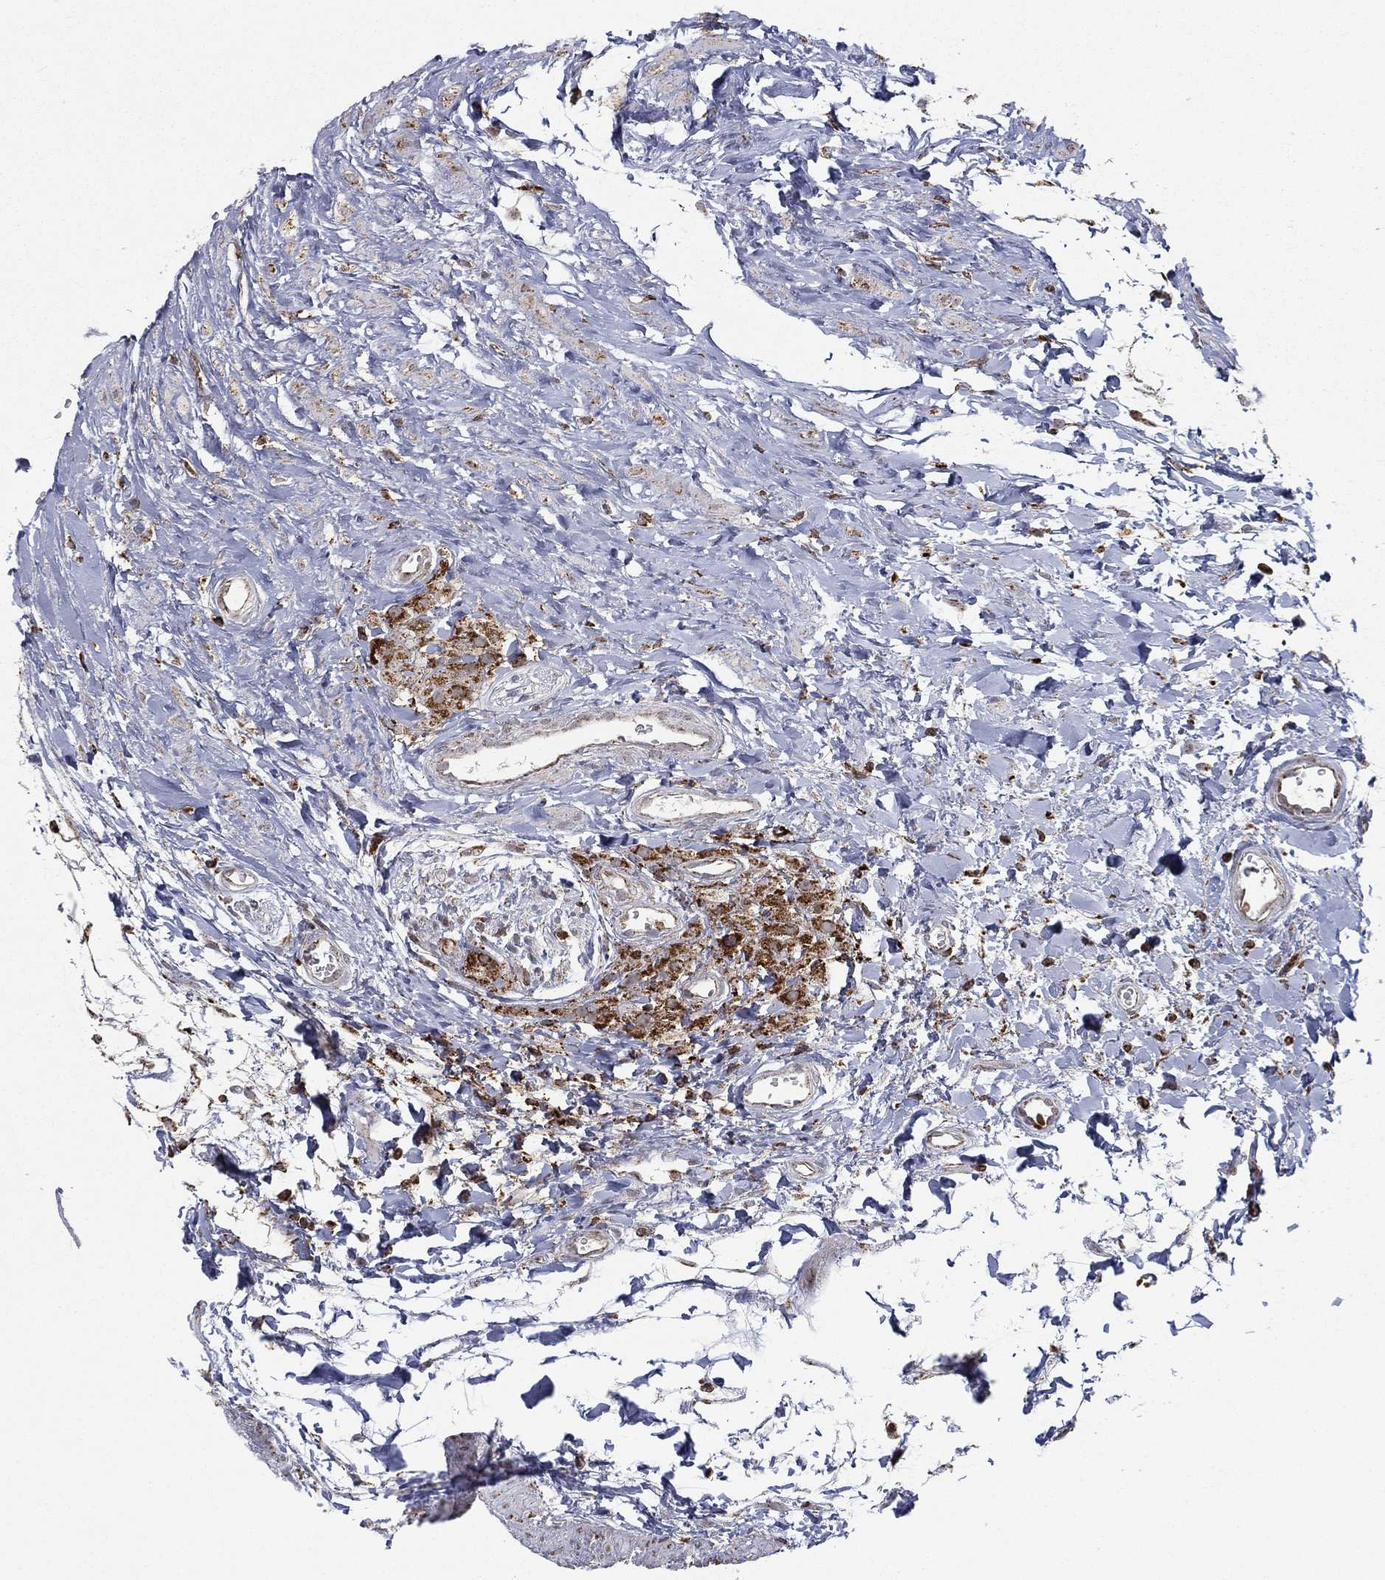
{"staining": {"intensity": "strong", "quantity": "25%-75%", "location": "cytoplasmic/membranous"}, "tissue": "testis cancer", "cell_type": "Tumor cells", "image_type": "cancer", "snomed": [{"axis": "morphology", "description": "Seminoma, NOS"}, {"axis": "morphology", "description": "Carcinoma, Embryonal, NOS"}, {"axis": "topography", "description": "Testis"}], "caption": "Tumor cells show high levels of strong cytoplasmic/membranous expression in about 25%-75% of cells in human testis cancer. (Brightfield microscopy of DAB IHC at high magnification).", "gene": "RIN3", "patient": {"sex": "male", "age": 22}}